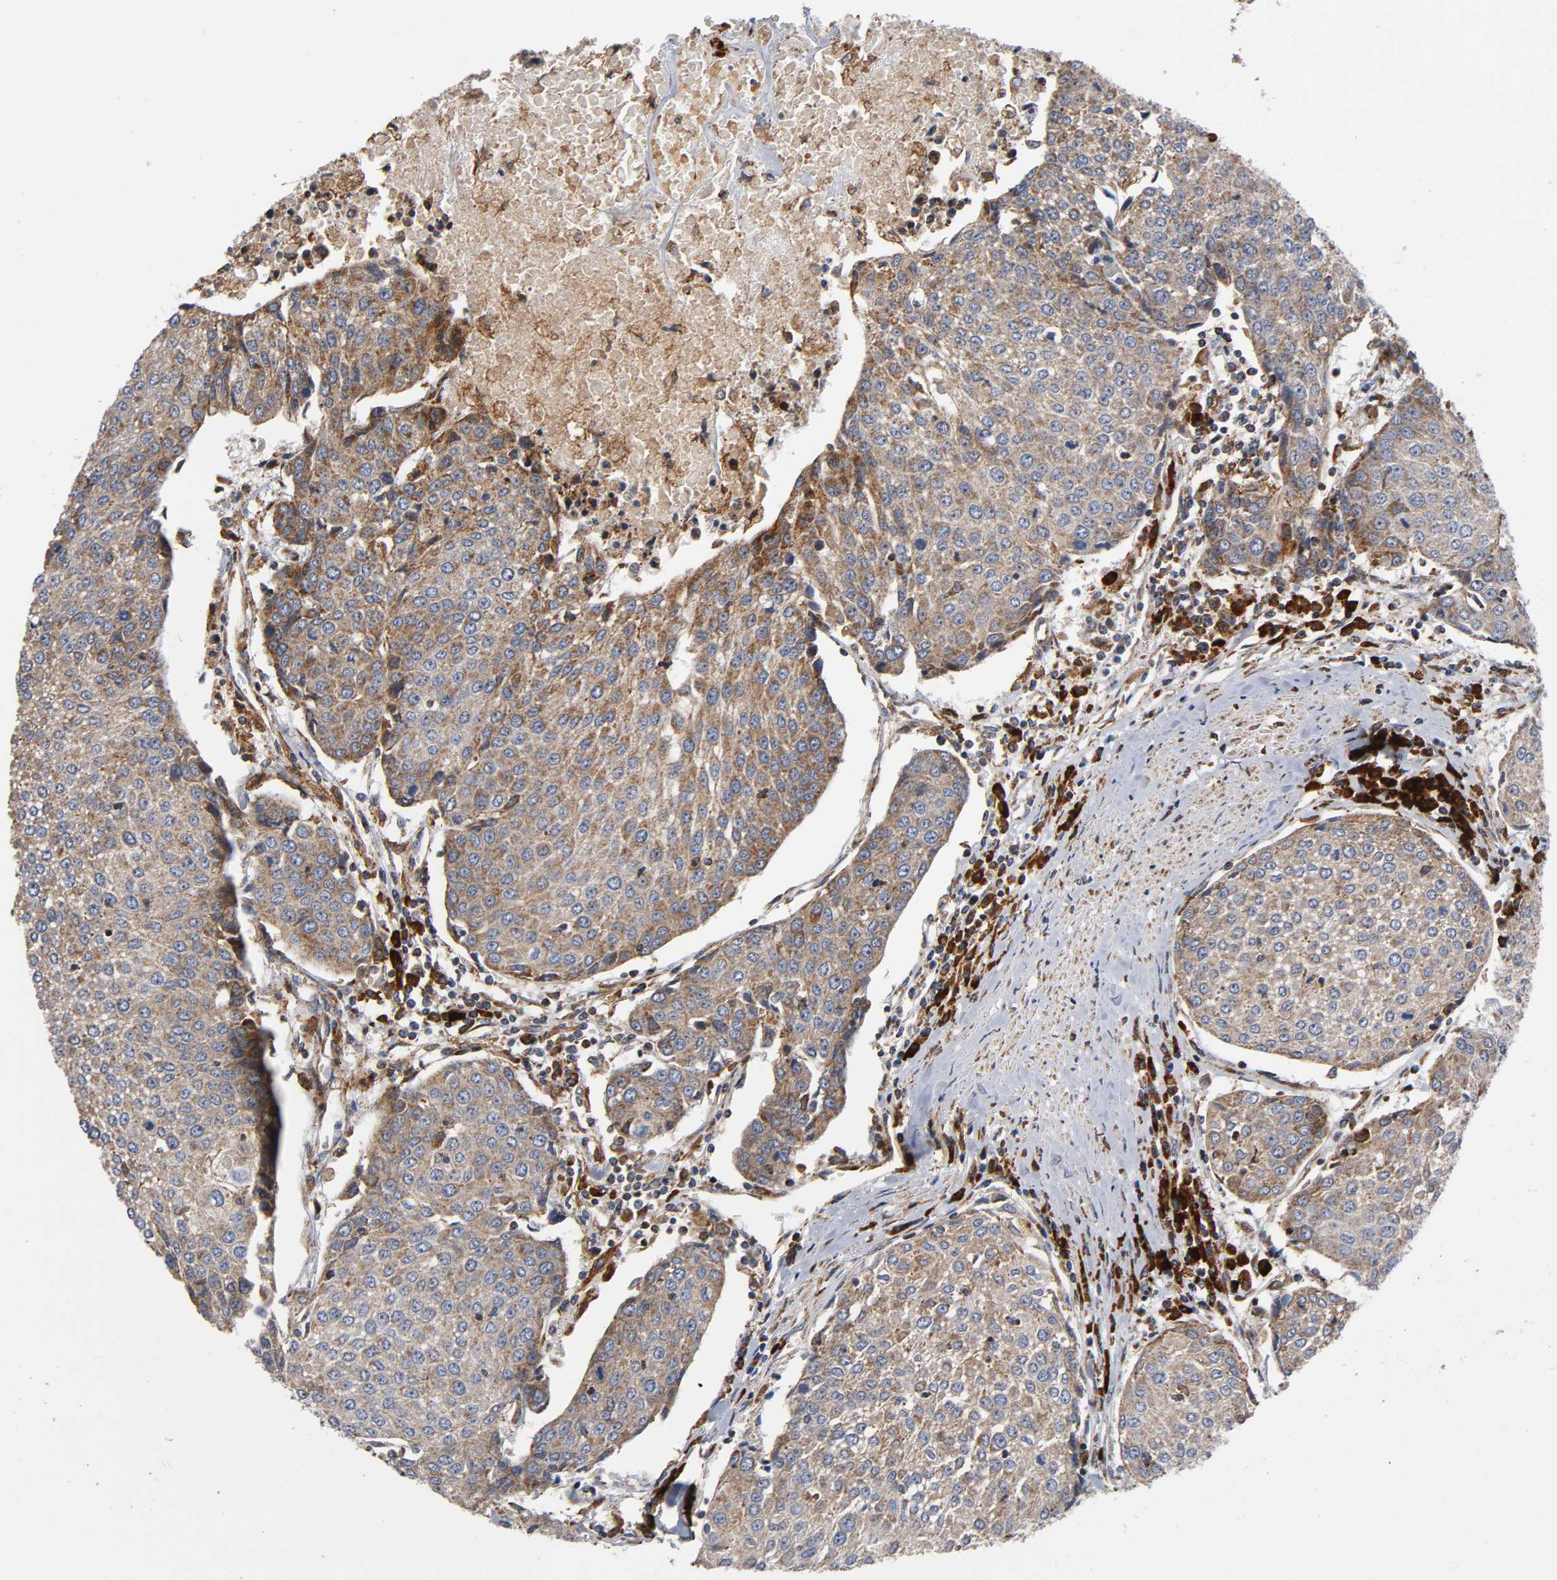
{"staining": {"intensity": "weak", "quantity": ">75%", "location": "cytoplasmic/membranous"}, "tissue": "urothelial cancer", "cell_type": "Tumor cells", "image_type": "cancer", "snomed": [{"axis": "morphology", "description": "Urothelial carcinoma, High grade"}, {"axis": "topography", "description": "Urinary bladder"}], "caption": "This histopathology image shows urothelial cancer stained with immunohistochemistry to label a protein in brown. The cytoplasmic/membranous of tumor cells show weak positivity for the protein. Nuclei are counter-stained blue.", "gene": "MAP3K1", "patient": {"sex": "female", "age": 85}}